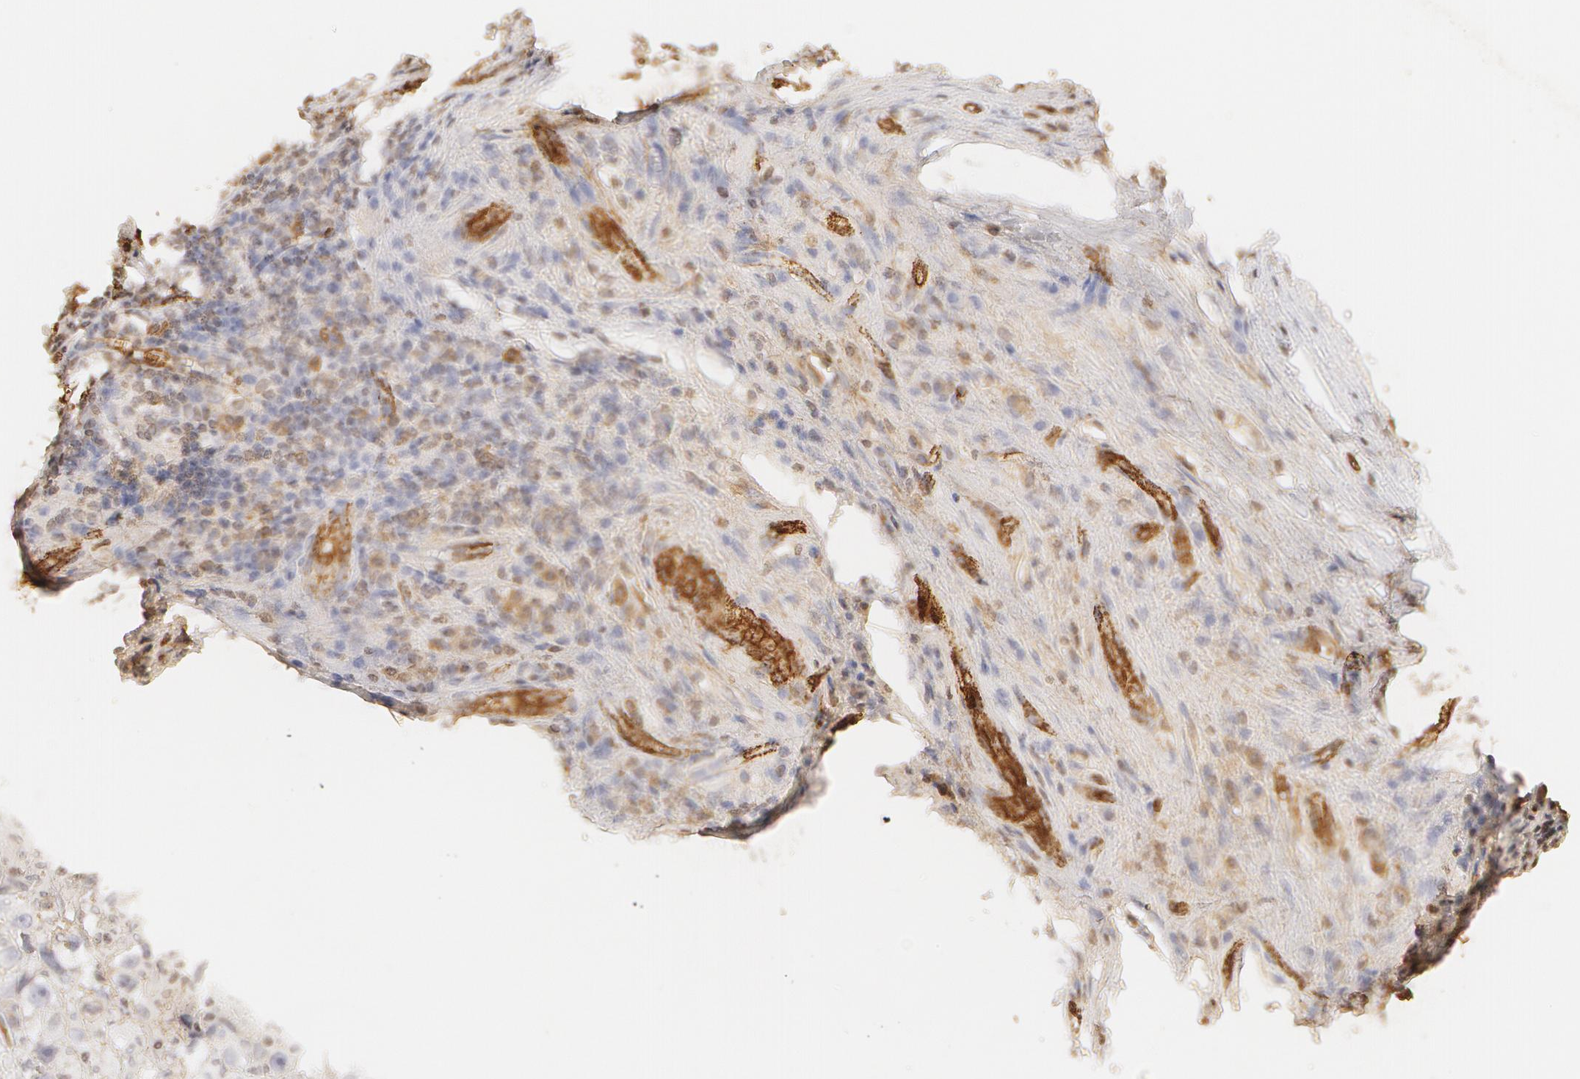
{"staining": {"intensity": "negative", "quantity": "none", "location": "none"}, "tissue": "testis cancer", "cell_type": "Tumor cells", "image_type": "cancer", "snomed": [{"axis": "morphology", "description": "Seminoma, NOS"}, {"axis": "topography", "description": "Testis"}], "caption": "An immunohistochemistry histopathology image of testis cancer is shown. There is no staining in tumor cells of testis cancer. (DAB IHC, high magnification).", "gene": "VWF", "patient": {"sex": "male", "age": 34}}